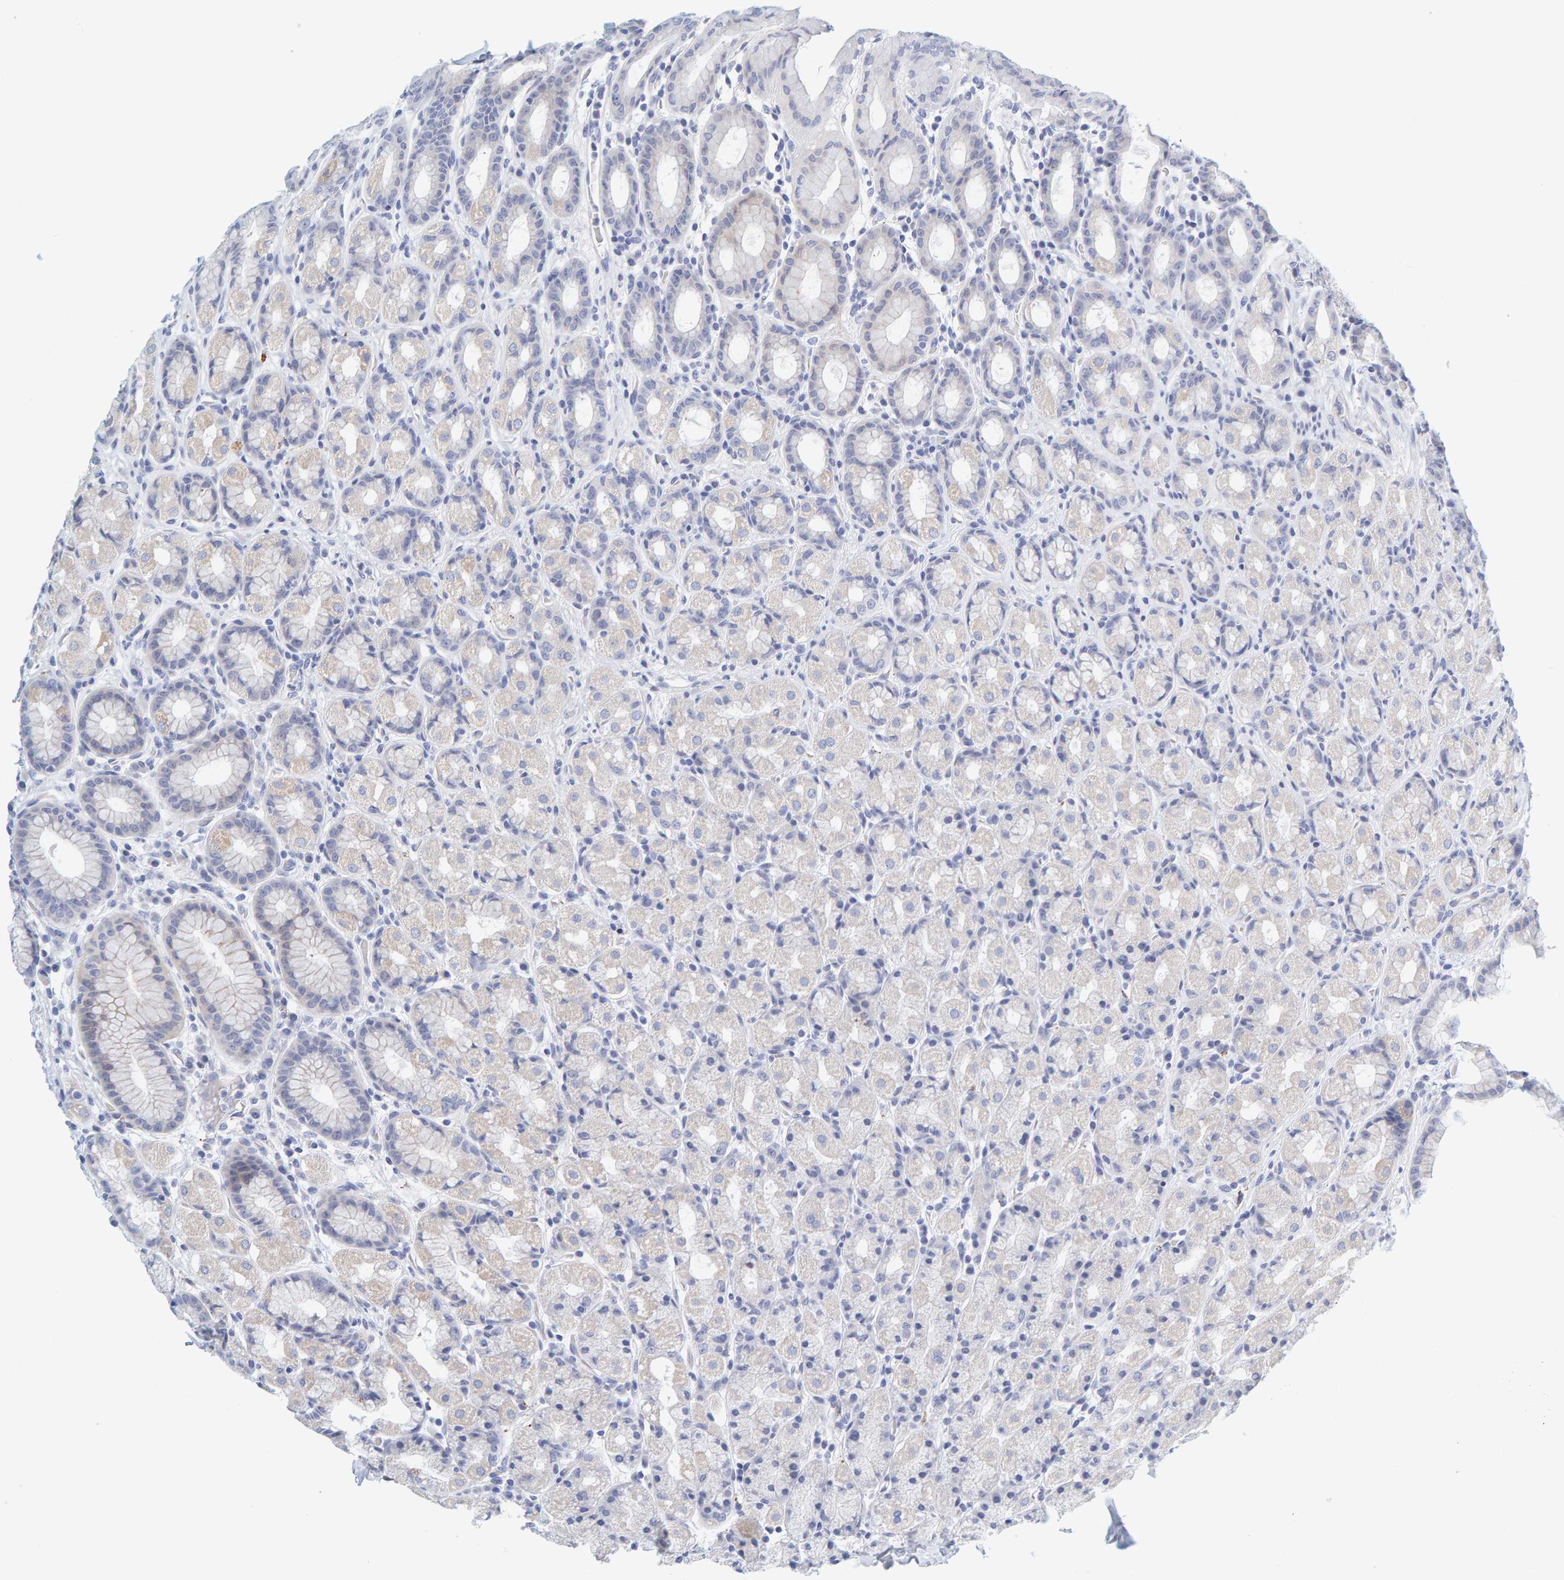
{"staining": {"intensity": "negative", "quantity": "none", "location": "none"}, "tissue": "stomach", "cell_type": "Glandular cells", "image_type": "normal", "snomed": [{"axis": "morphology", "description": "Normal tissue, NOS"}, {"axis": "topography", "description": "Stomach, upper"}], "caption": "Glandular cells show no significant expression in benign stomach. The staining is performed using DAB brown chromogen with nuclei counter-stained in using hematoxylin.", "gene": "MOG", "patient": {"sex": "male", "age": 68}}